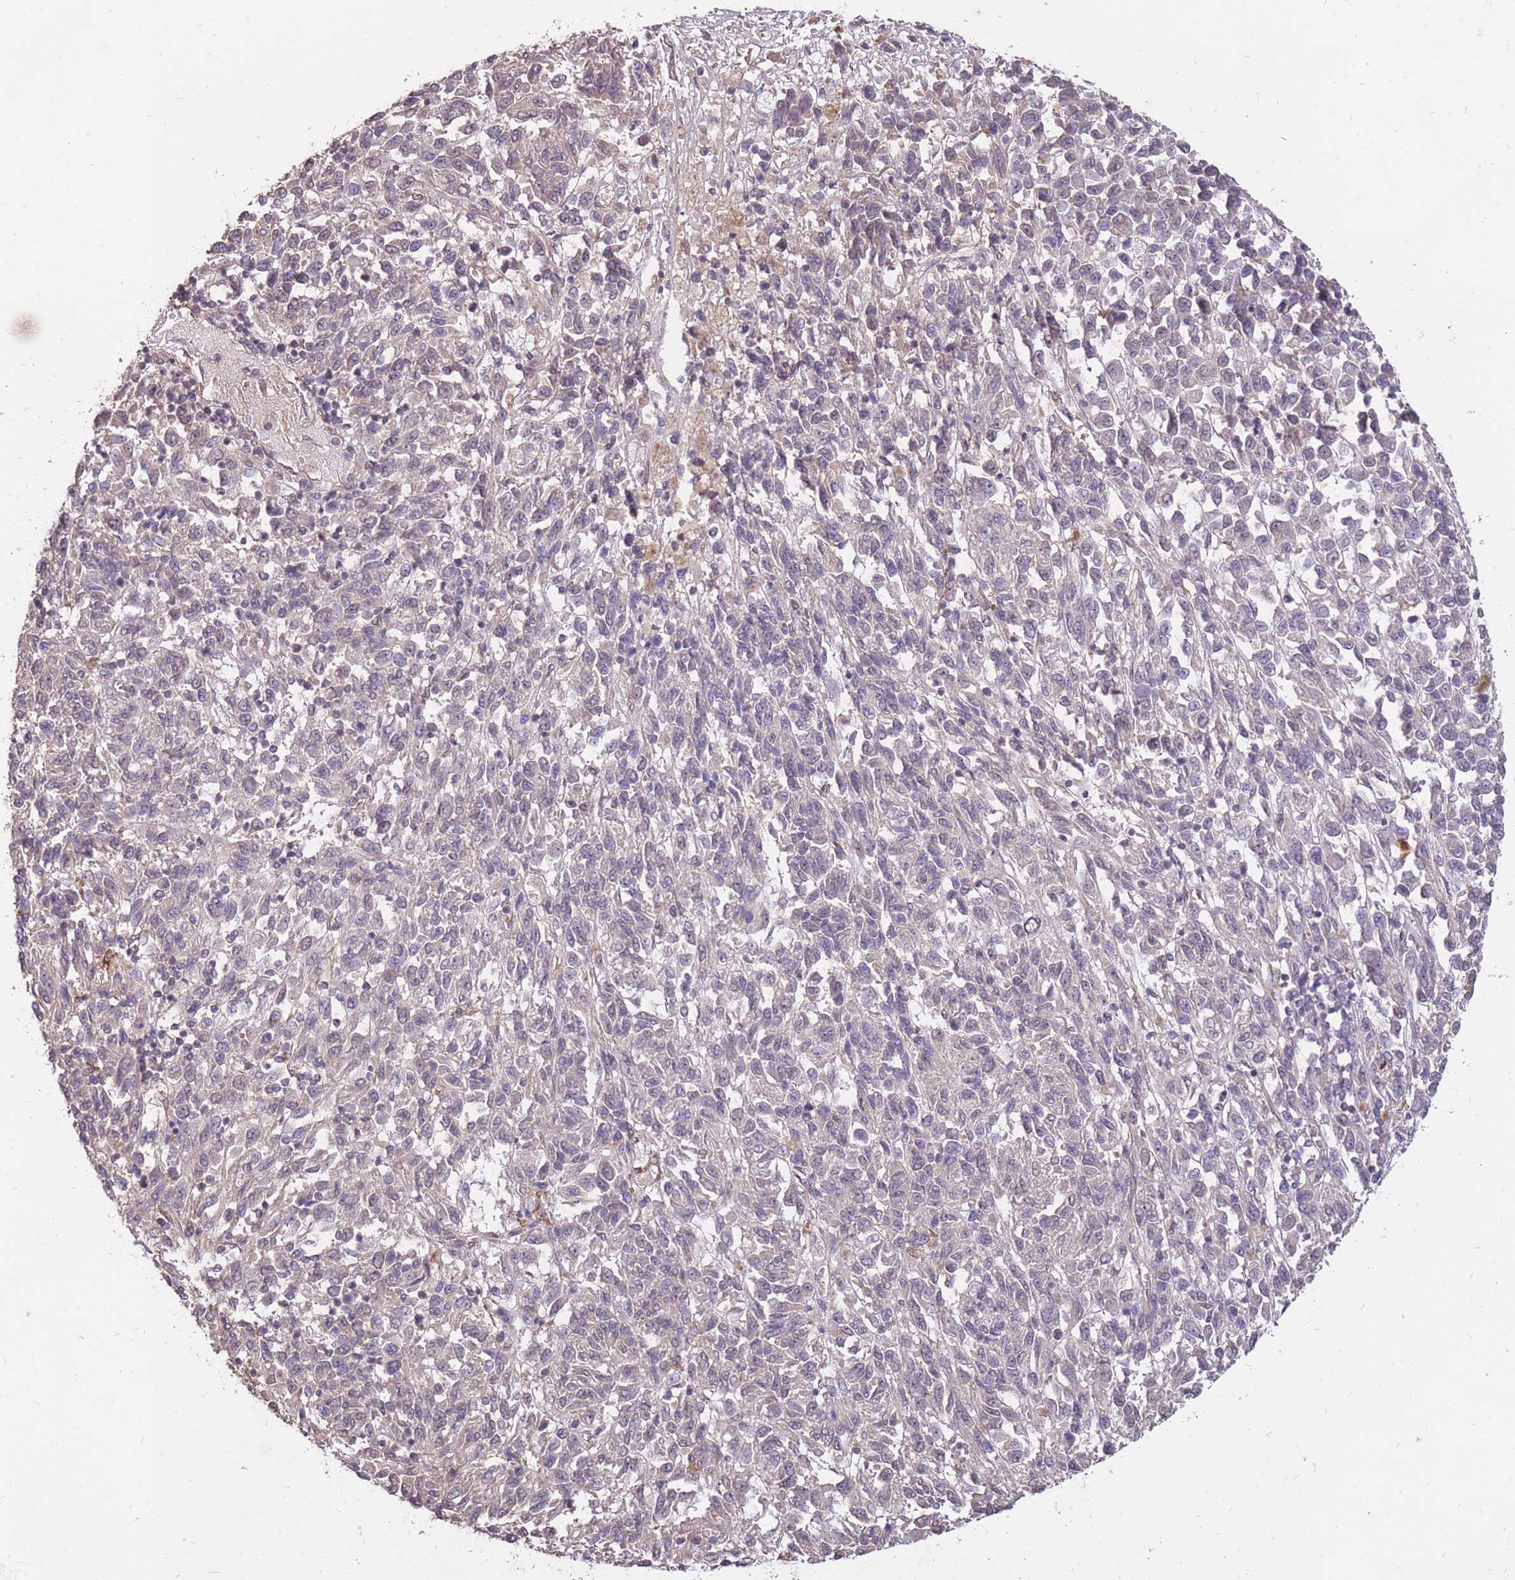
{"staining": {"intensity": "negative", "quantity": "none", "location": "none"}, "tissue": "melanoma", "cell_type": "Tumor cells", "image_type": "cancer", "snomed": [{"axis": "morphology", "description": "Malignant melanoma, Metastatic site"}, {"axis": "topography", "description": "Lung"}], "caption": "Immunohistochemistry (IHC) micrograph of malignant melanoma (metastatic site) stained for a protein (brown), which shows no expression in tumor cells.", "gene": "DYNC1LI2", "patient": {"sex": "male", "age": 64}}